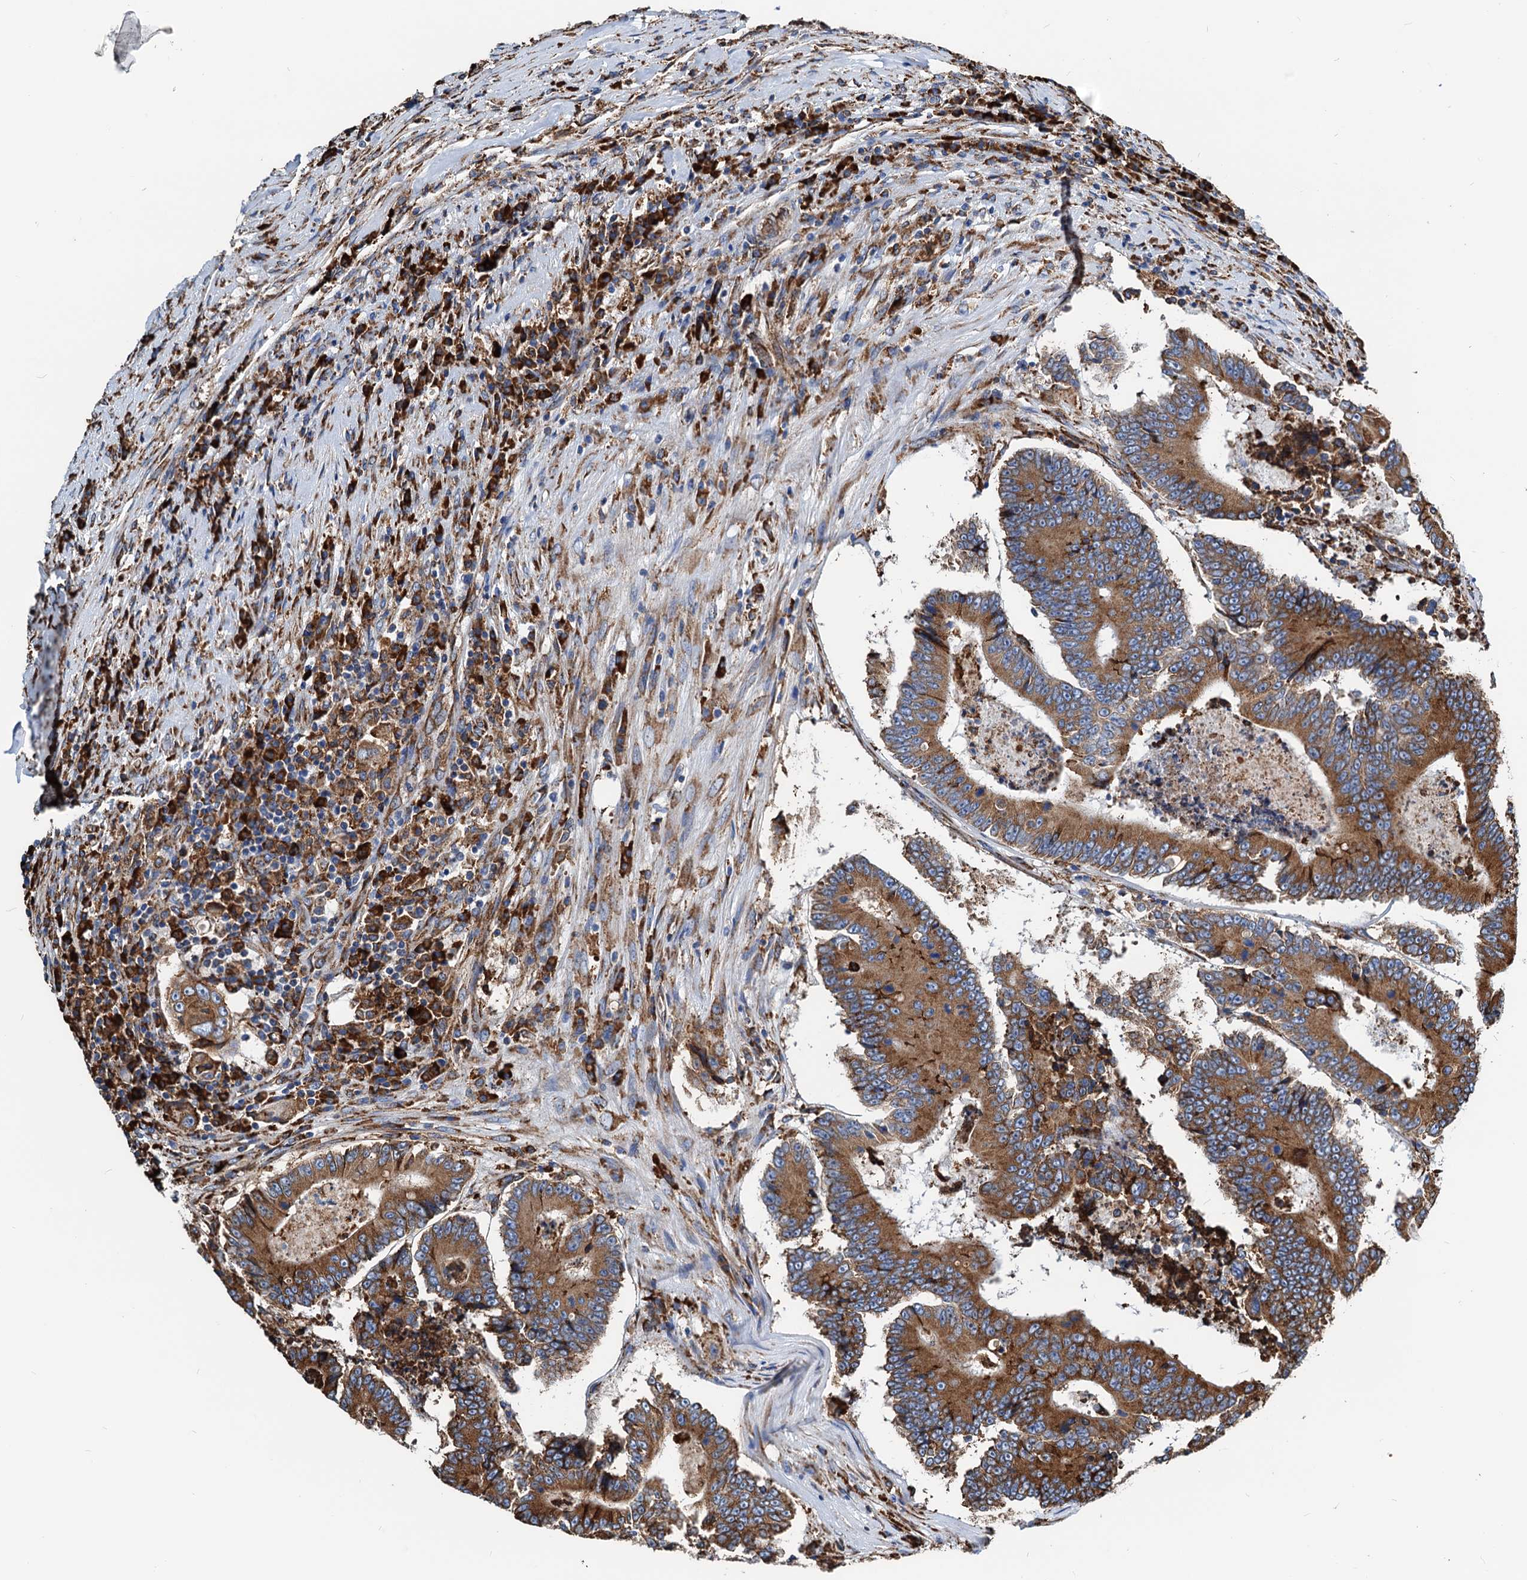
{"staining": {"intensity": "moderate", "quantity": ">75%", "location": "cytoplasmic/membranous"}, "tissue": "colorectal cancer", "cell_type": "Tumor cells", "image_type": "cancer", "snomed": [{"axis": "morphology", "description": "Adenocarcinoma, NOS"}, {"axis": "topography", "description": "Colon"}], "caption": "The histopathology image shows immunohistochemical staining of adenocarcinoma (colorectal). There is moderate cytoplasmic/membranous staining is seen in about >75% of tumor cells. (DAB IHC with brightfield microscopy, high magnification).", "gene": "HSPA5", "patient": {"sex": "male", "age": 83}}